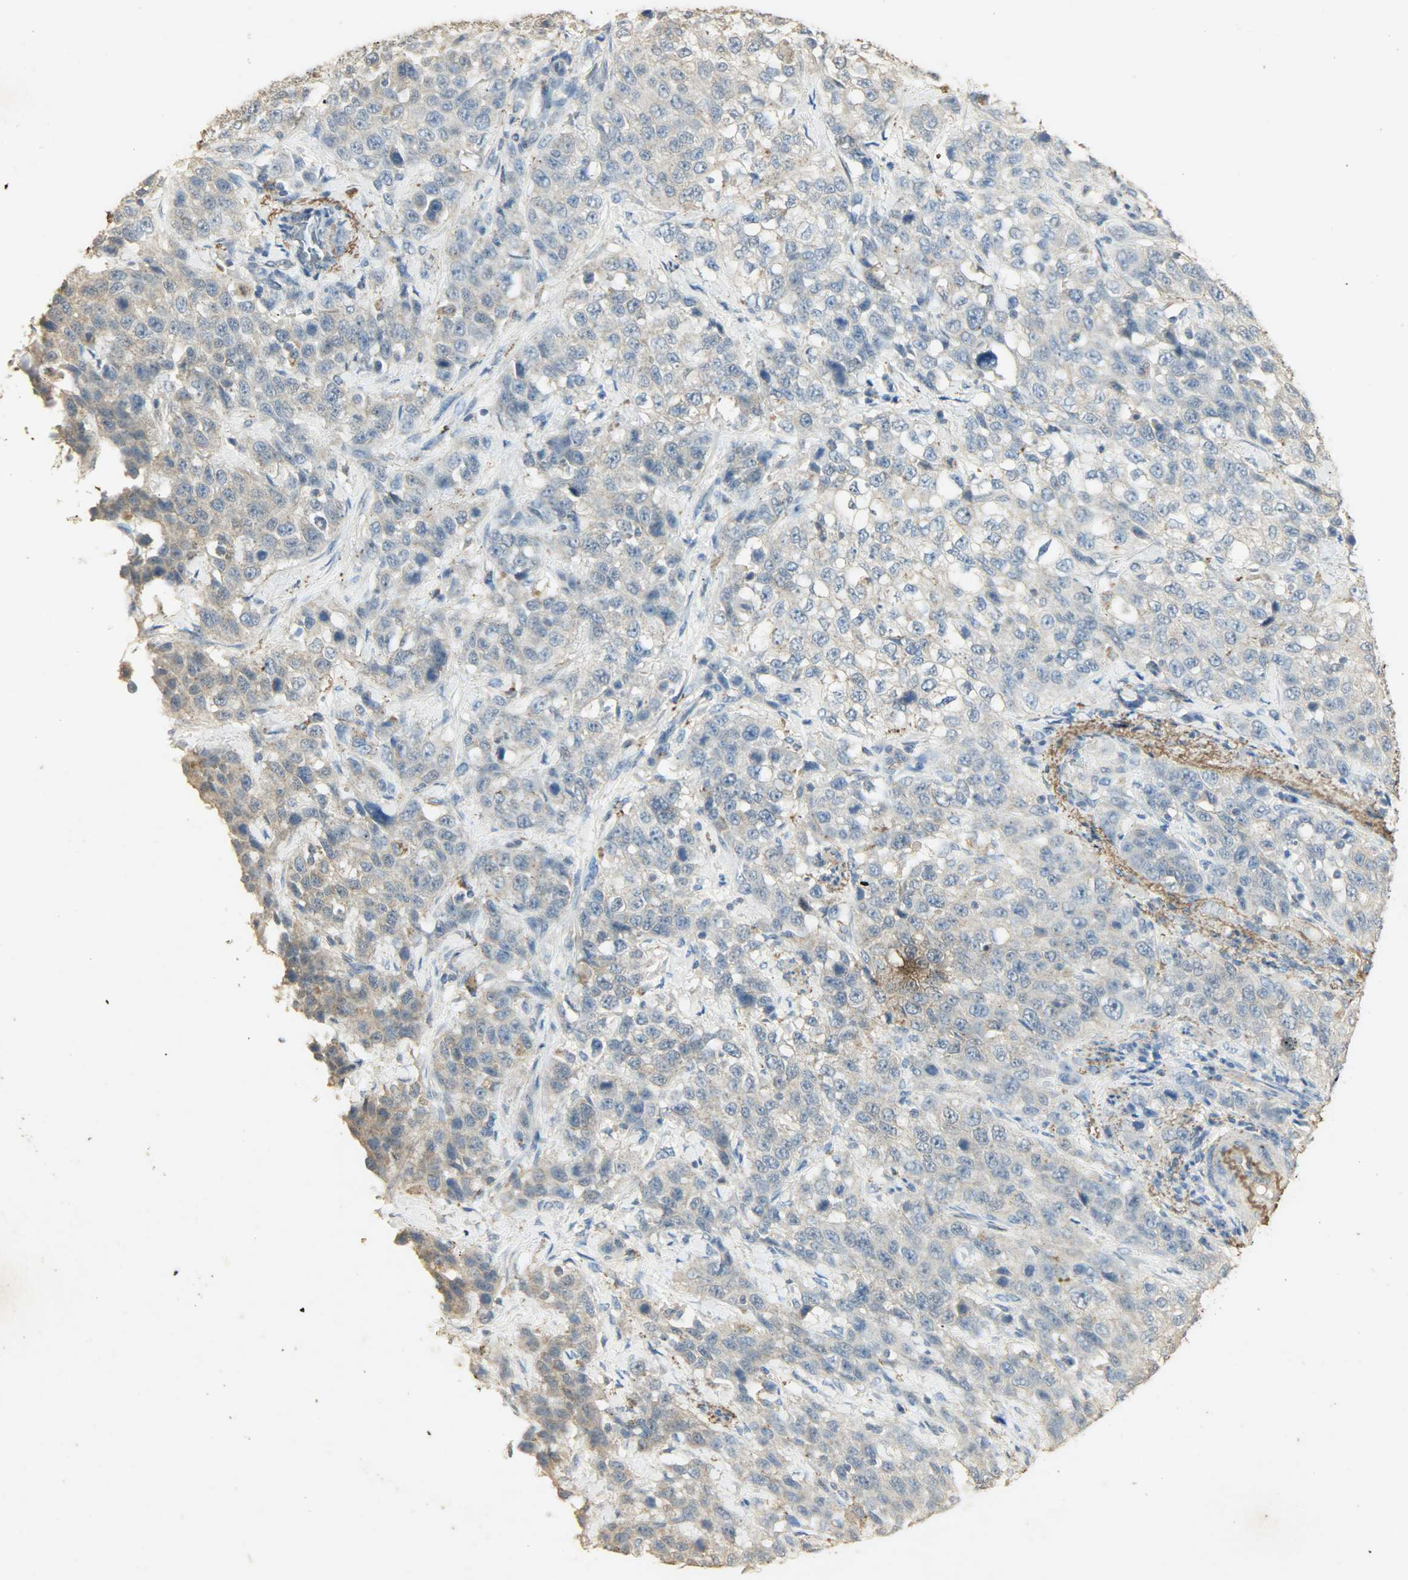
{"staining": {"intensity": "weak", "quantity": "<25%", "location": "cytoplasmic/membranous"}, "tissue": "stomach cancer", "cell_type": "Tumor cells", "image_type": "cancer", "snomed": [{"axis": "morphology", "description": "Normal tissue, NOS"}, {"axis": "morphology", "description": "Adenocarcinoma, NOS"}, {"axis": "topography", "description": "Stomach"}], "caption": "There is no significant positivity in tumor cells of stomach adenocarcinoma. (Immunohistochemistry (ihc), brightfield microscopy, high magnification).", "gene": "ASB9", "patient": {"sex": "male", "age": 48}}